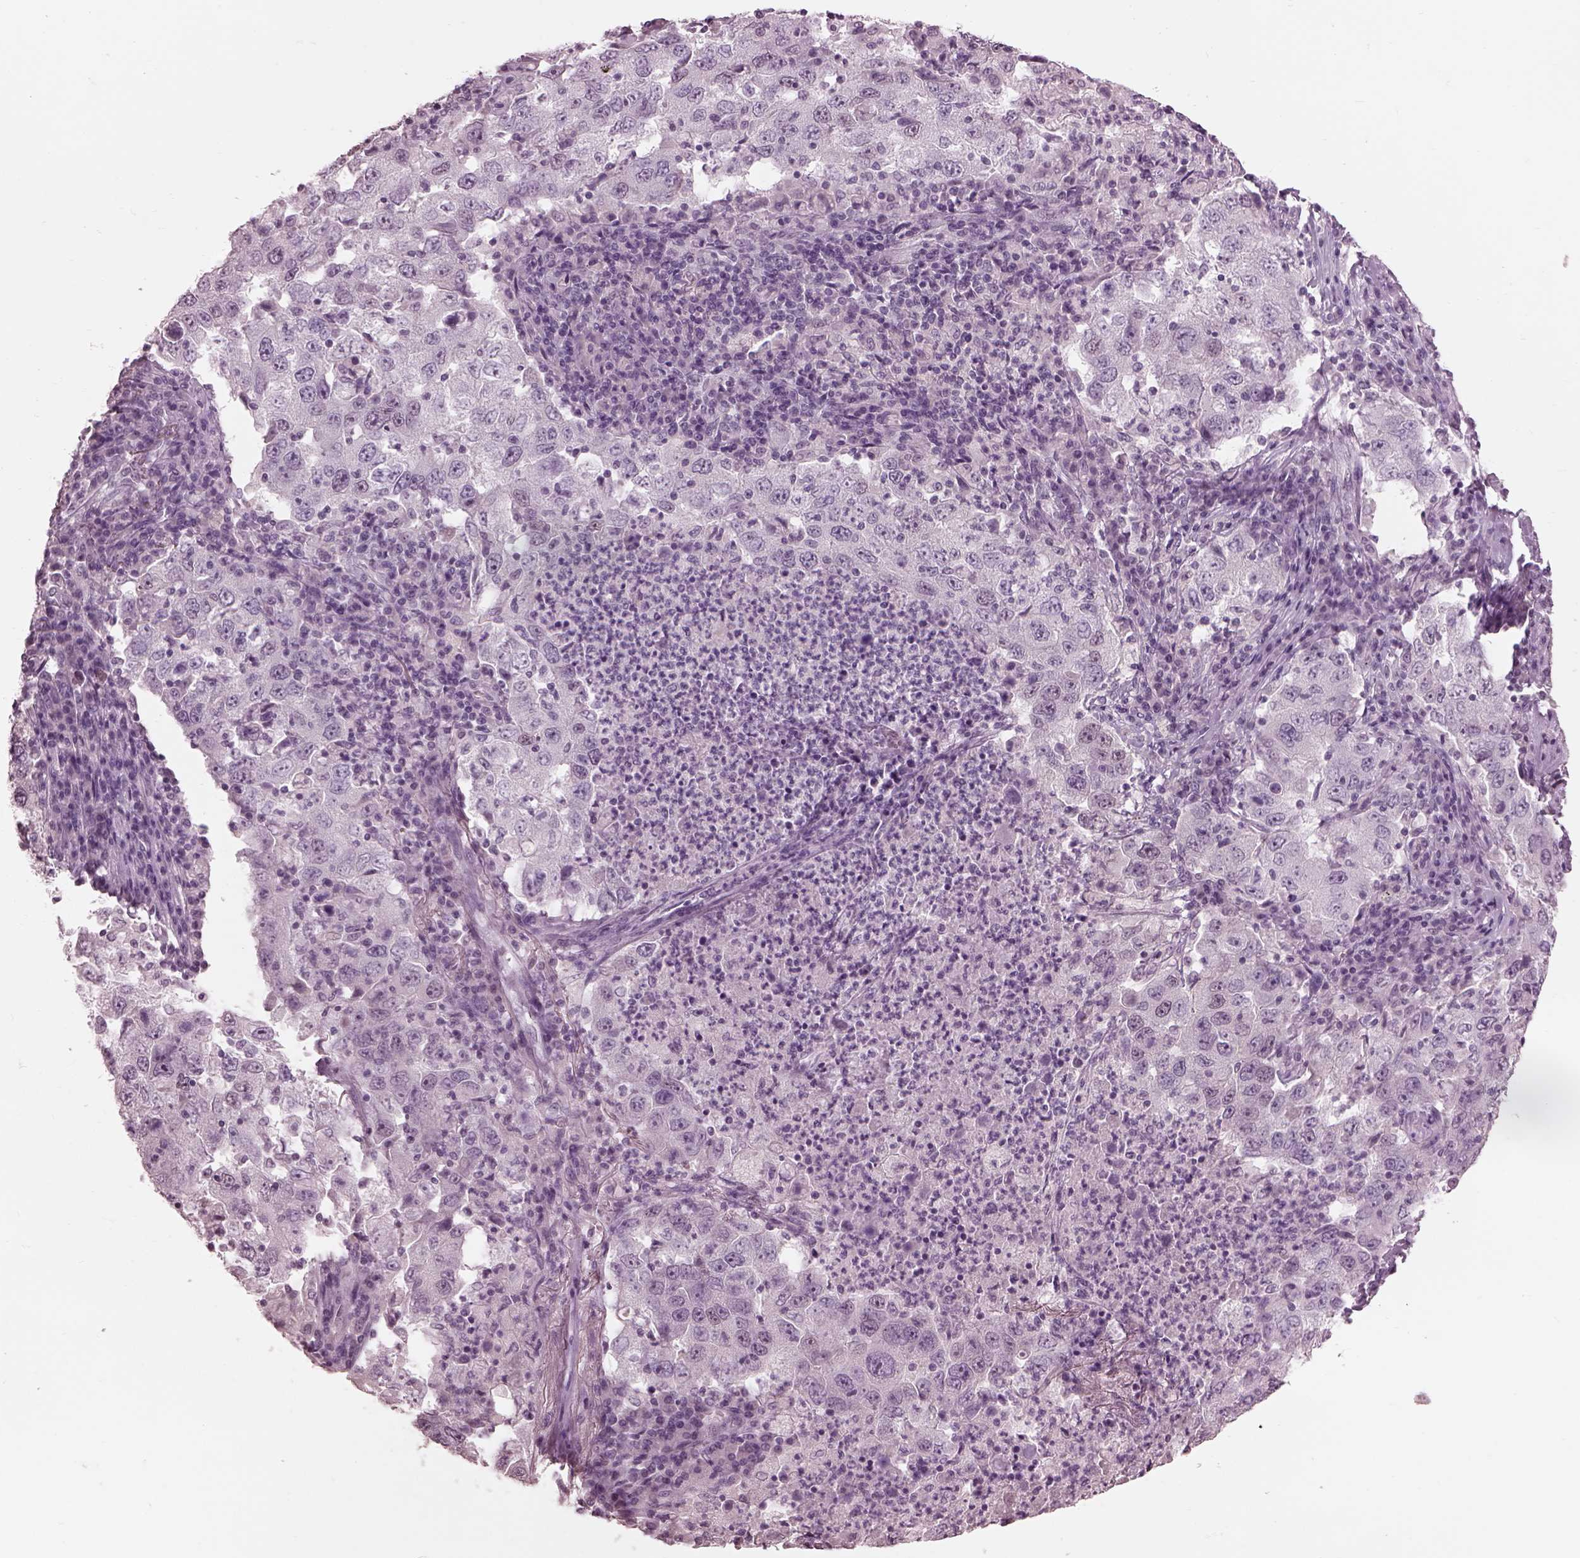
{"staining": {"intensity": "negative", "quantity": "none", "location": "none"}, "tissue": "lung cancer", "cell_type": "Tumor cells", "image_type": "cancer", "snomed": [{"axis": "morphology", "description": "Adenocarcinoma, NOS"}, {"axis": "topography", "description": "Lung"}], "caption": "A photomicrograph of lung cancer (adenocarcinoma) stained for a protein reveals no brown staining in tumor cells.", "gene": "GARIN4", "patient": {"sex": "male", "age": 73}}